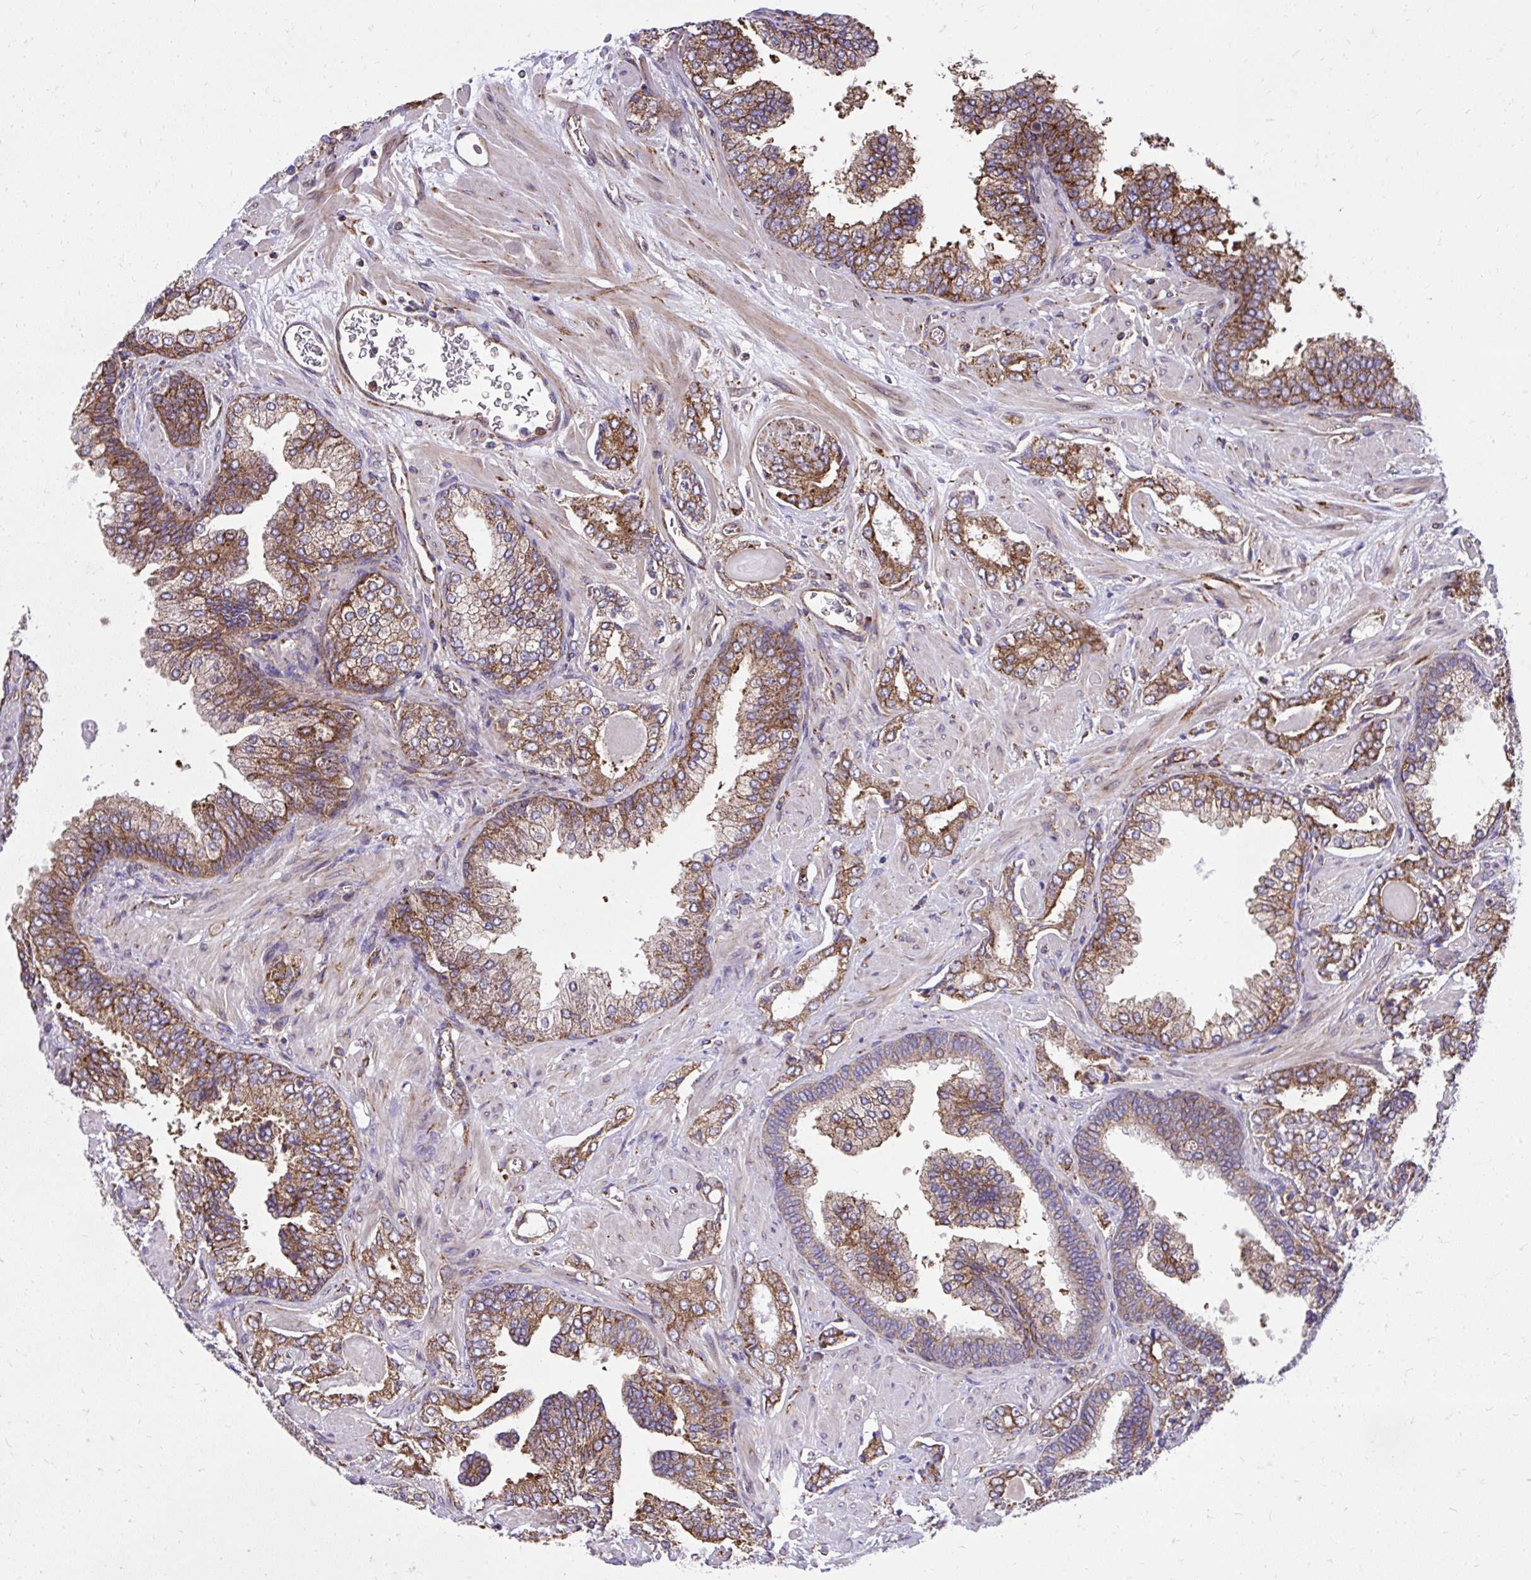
{"staining": {"intensity": "moderate", "quantity": ">75%", "location": "cytoplasmic/membranous"}, "tissue": "prostate cancer", "cell_type": "Tumor cells", "image_type": "cancer", "snomed": [{"axis": "morphology", "description": "Adenocarcinoma, High grade"}, {"axis": "topography", "description": "Prostate"}], "caption": "Adenocarcinoma (high-grade) (prostate) stained with DAB immunohistochemistry displays medium levels of moderate cytoplasmic/membranous staining in approximately >75% of tumor cells.", "gene": "NMNAT3", "patient": {"sex": "male", "age": 60}}